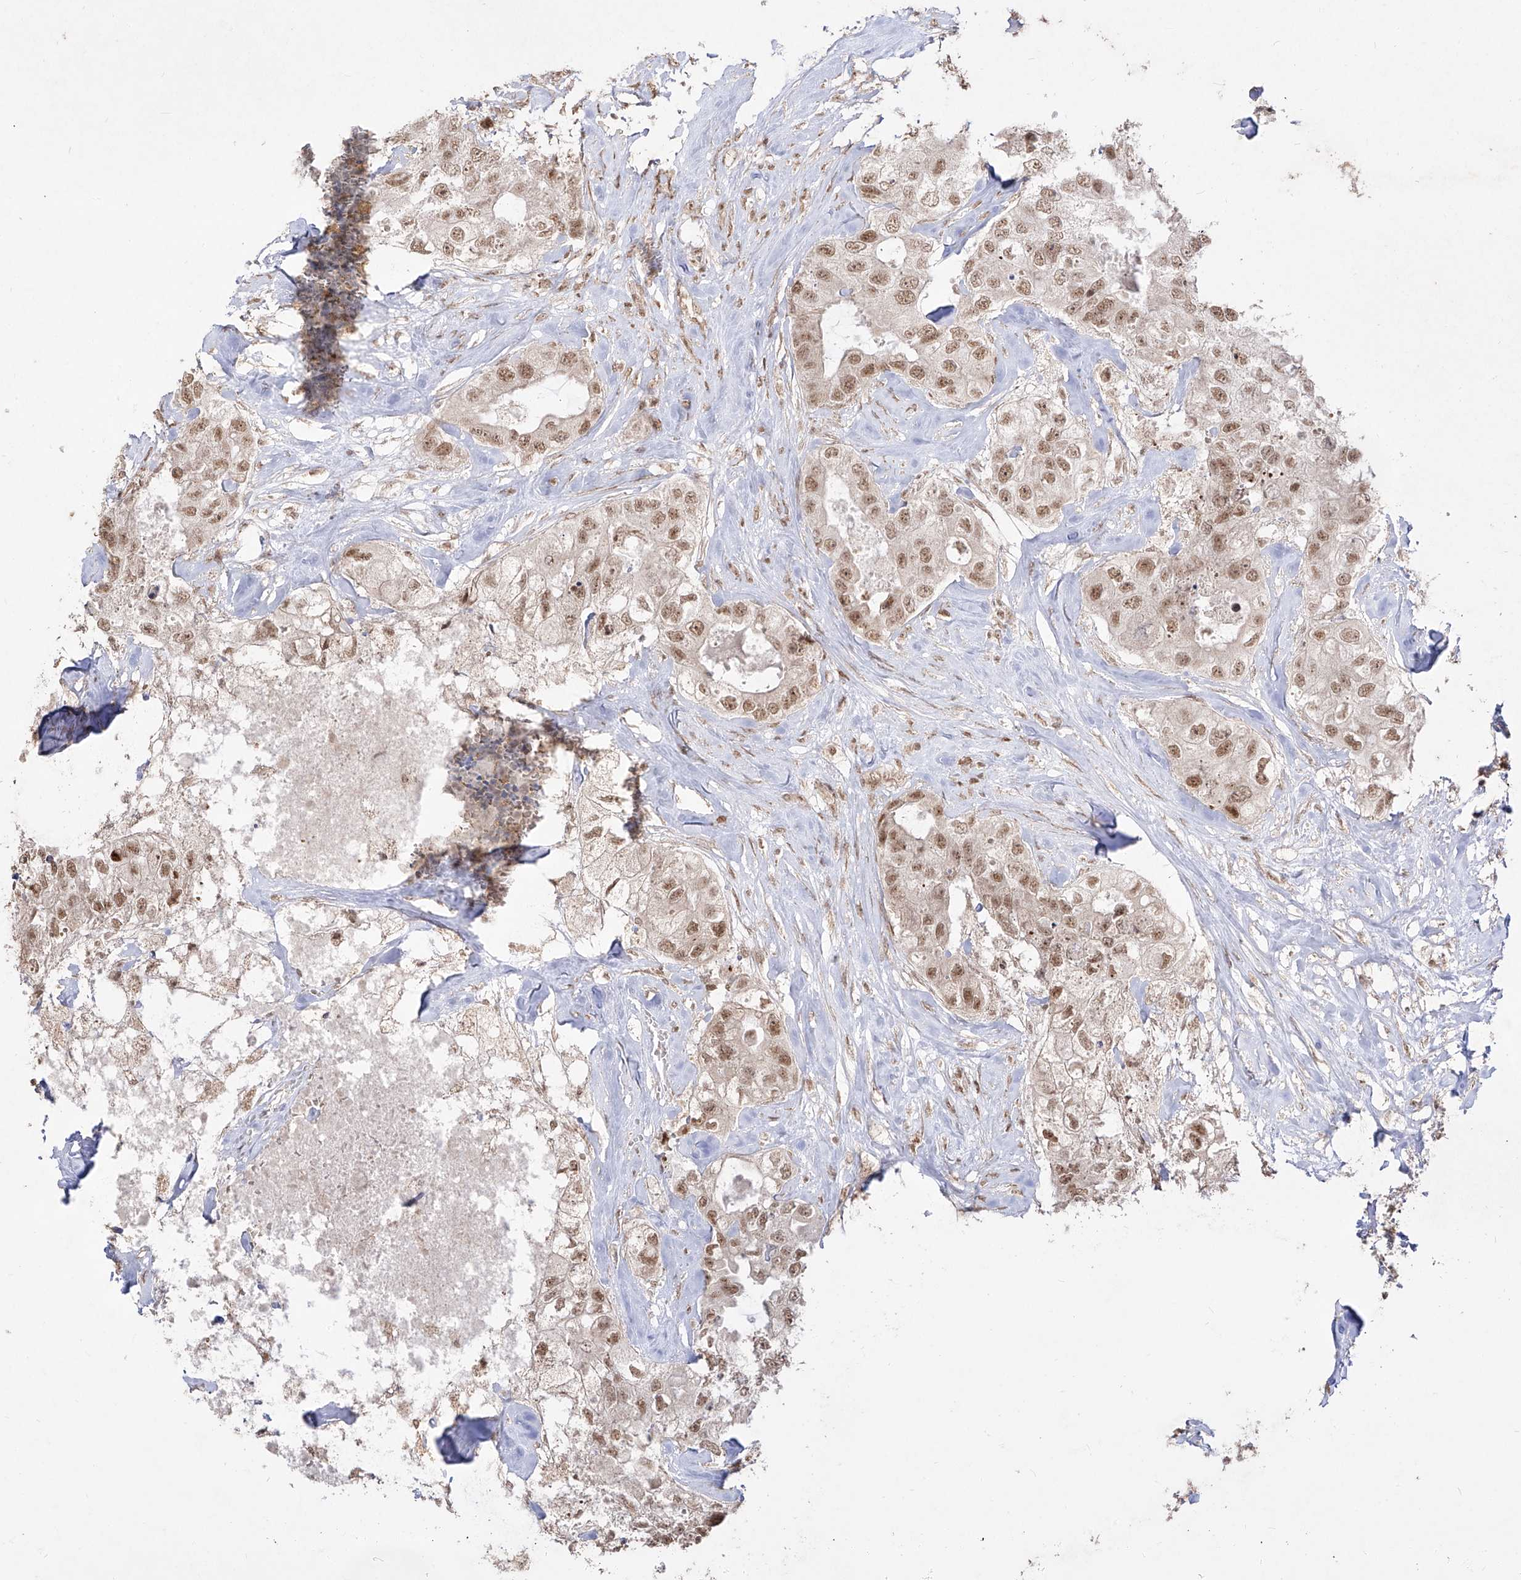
{"staining": {"intensity": "moderate", "quantity": ">75%", "location": "nuclear"}, "tissue": "breast cancer", "cell_type": "Tumor cells", "image_type": "cancer", "snomed": [{"axis": "morphology", "description": "Duct carcinoma"}, {"axis": "topography", "description": "Breast"}], "caption": "Protein expression analysis of breast invasive ductal carcinoma displays moderate nuclear expression in about >75% of tumor cells. The staining is performed using DAB (3,3'-diaminobenzidine) brown chromogen to label protein expression. The nuclei are counter-stained blue using hematoxylin.", "gene": "SNRNP27", "patient": {"sex": "female", "age": 62}}